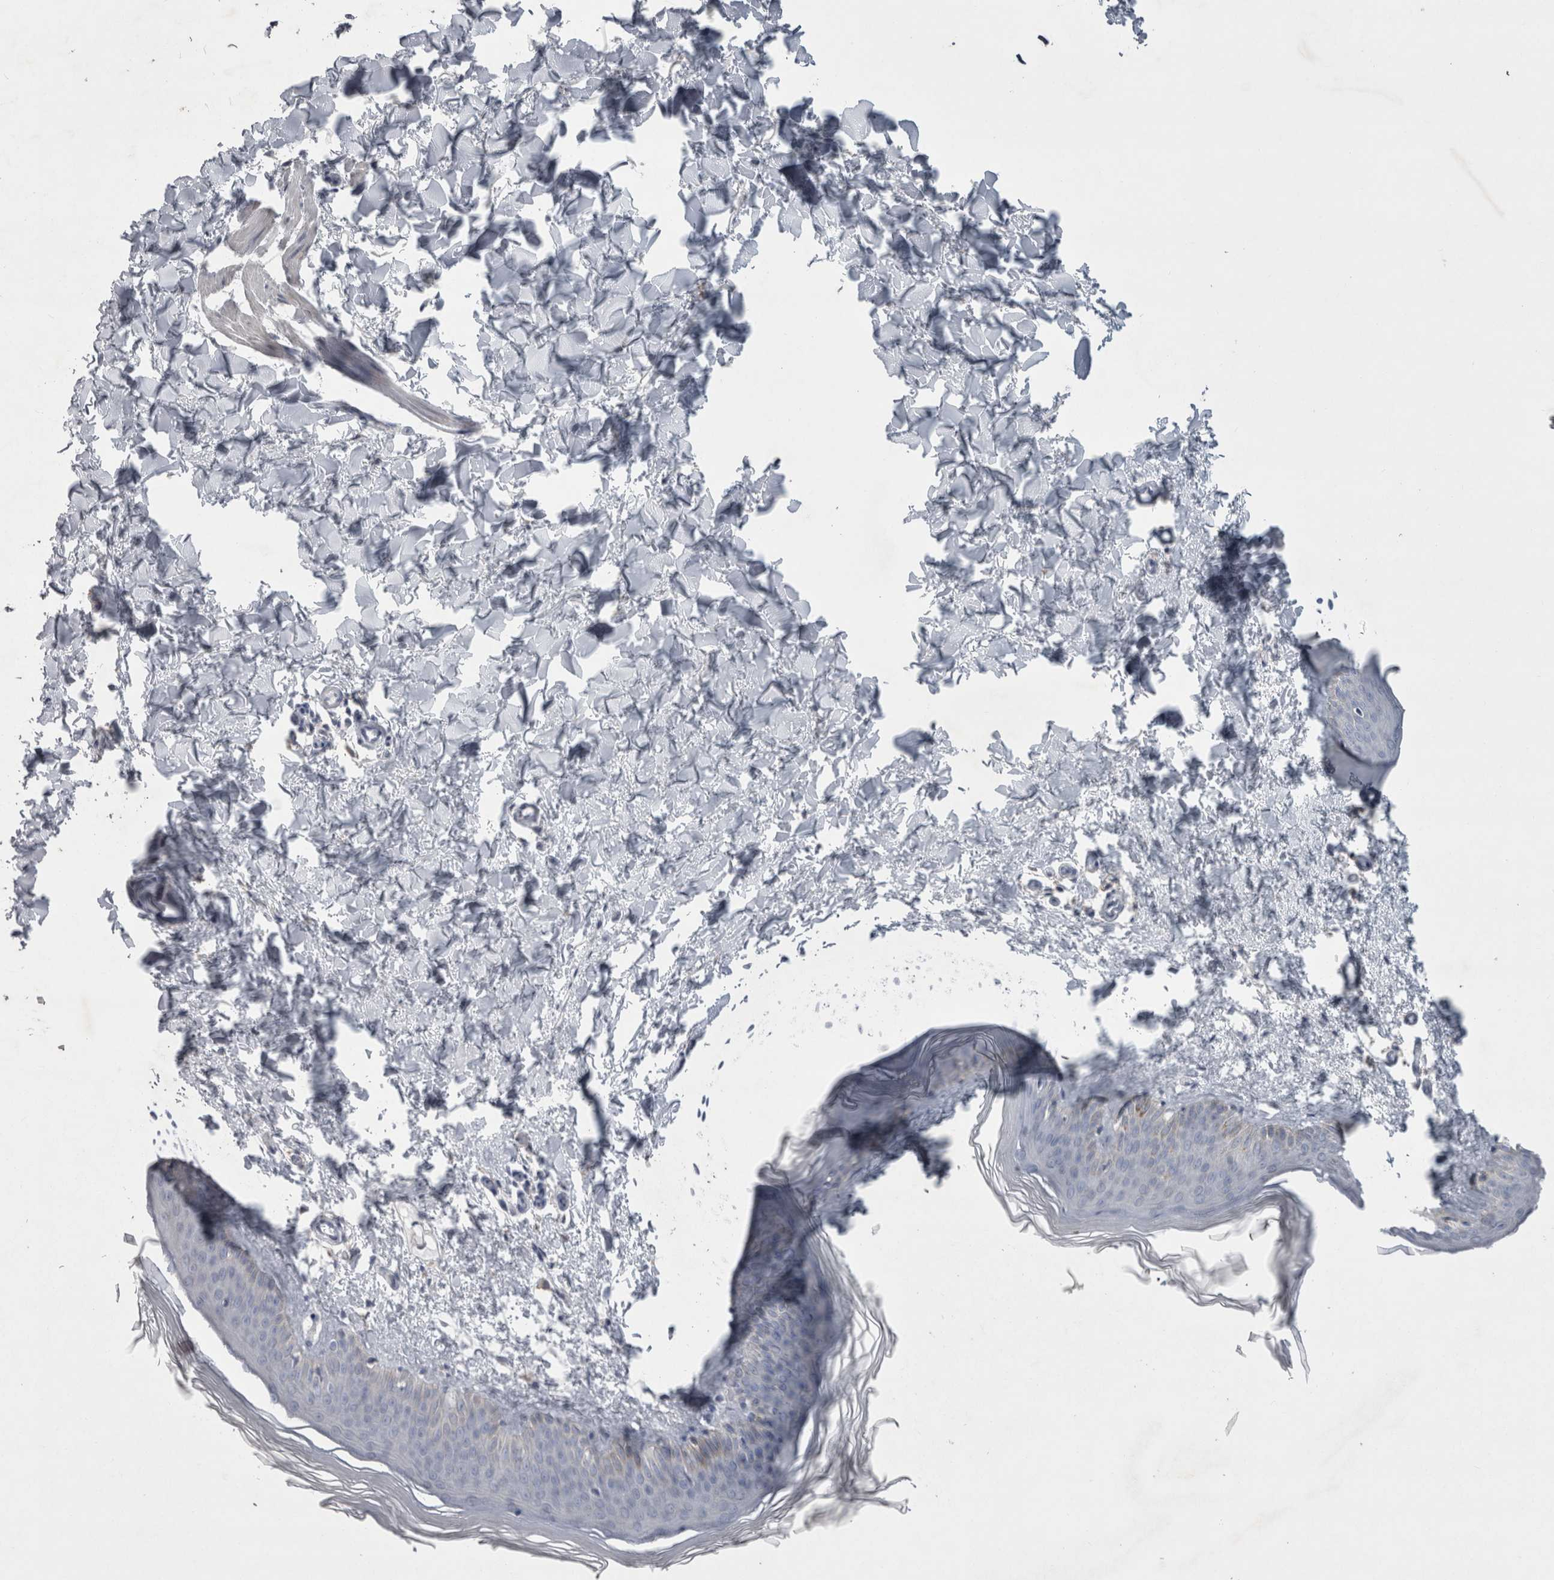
{"staining": {"intensity": "negative", "quantity": "none", "location": "none"}, "tissue": "skin", "cell_type": "Fibroblasts", "image_type": "normal", "snomed": [{"axis": "morphology", "description": "Normal tissue, NOS"}, {"axis": "topography", "description": "Skin"}], "caption": "Immunohistochemical staining of benign skin shows no significant expression in fibroblasts.", "gene": "AGMAT", "patient": {"sex": "female", "age": 27}}